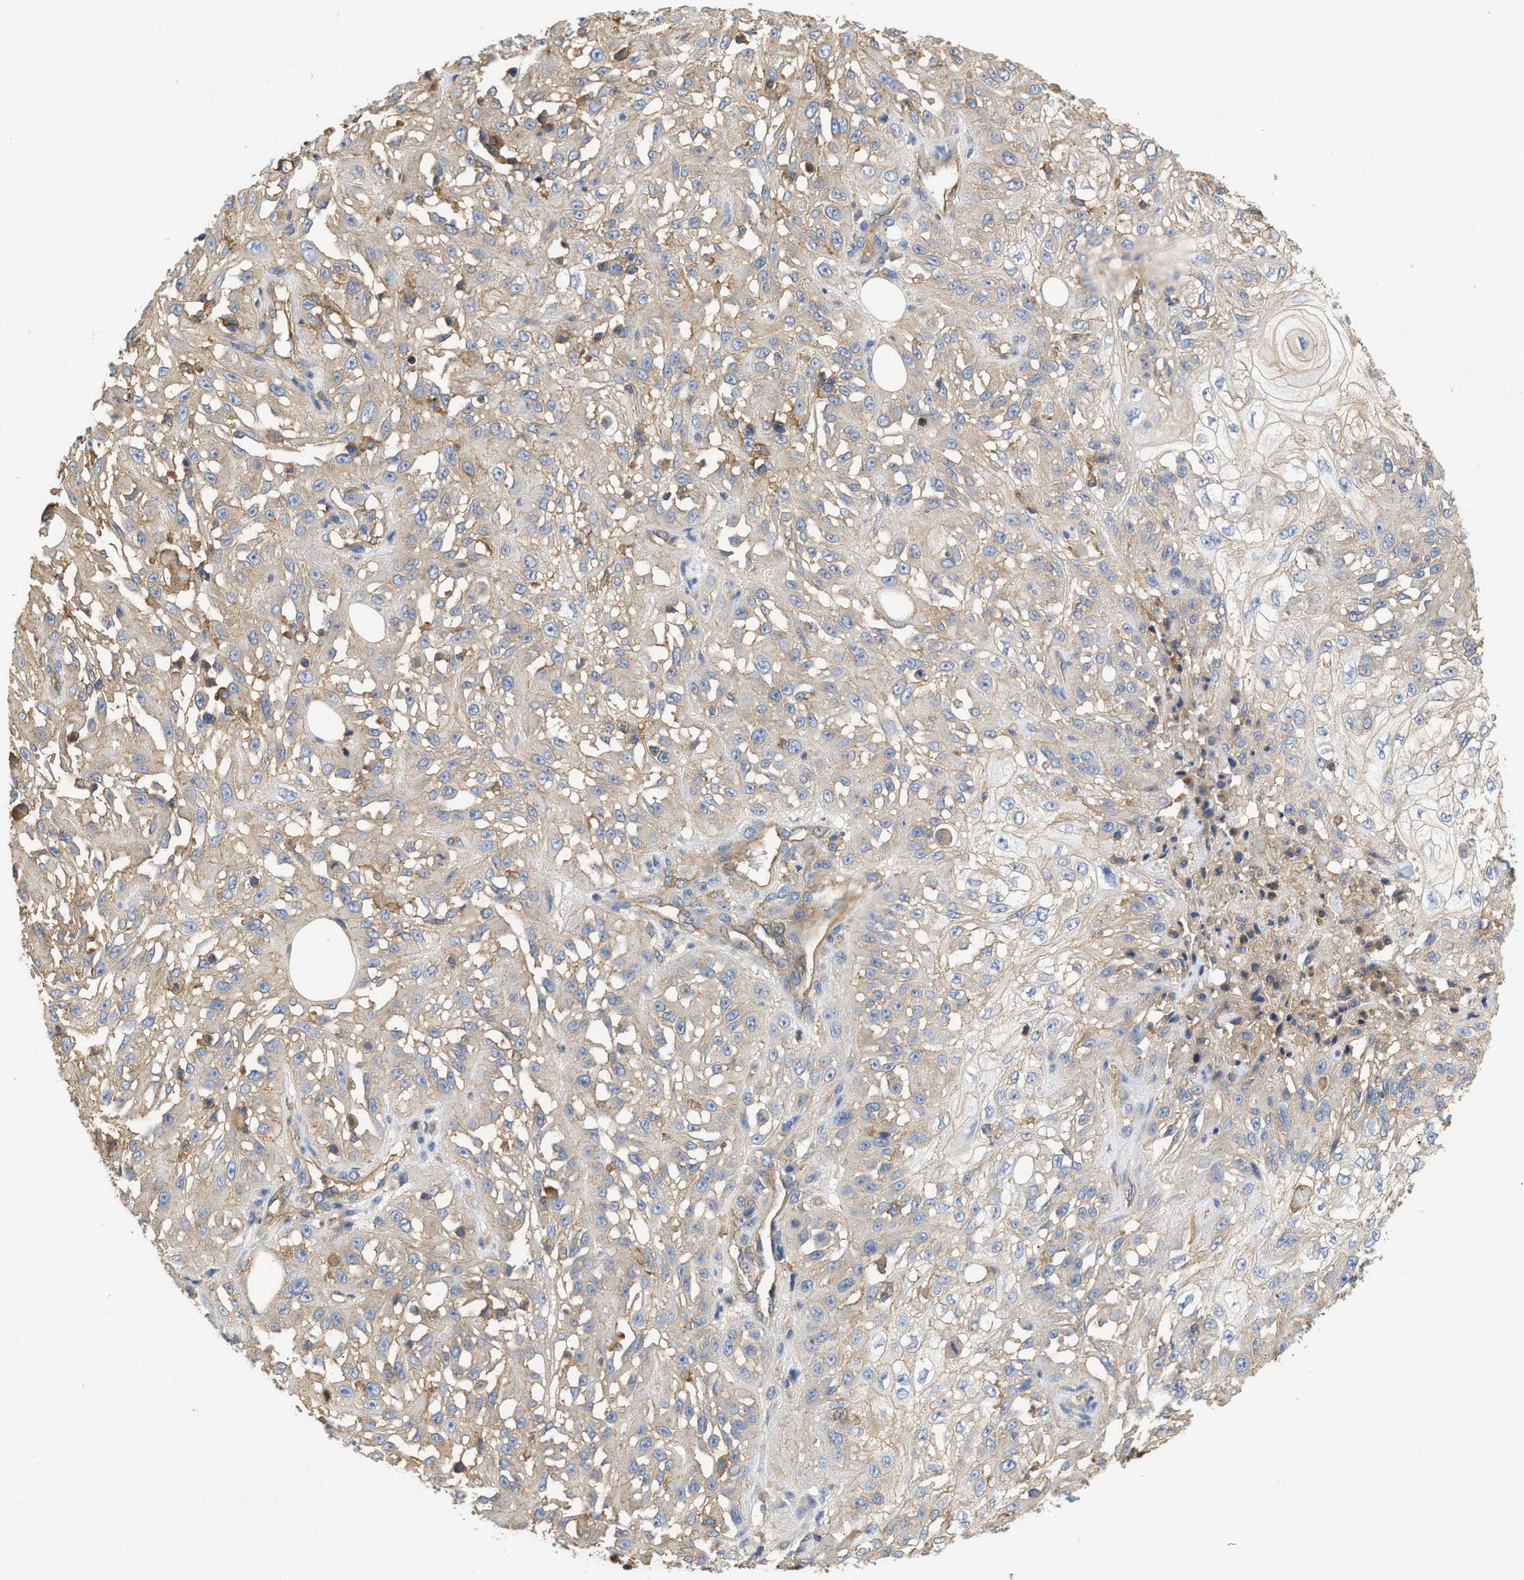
{"staining": {"intensity": "weak", "quantity": "25%-75%", "location": "cytoplasmic/membranous"}, "tissue": "skin cancer", "cell_type": "Tumor cells", "image_type": "cancer", "snomed": [{"axis": "morphology", "description": "Squamous cell carcinoma, NOS"}, {"axis": "morphology", "description": "Squamous cell carcinoma, metastatic, NOS"}, {"axis": "topography", "description": "Skin"}, {"axis": "topography", "description": "Lymph node"}], "caption": "This is a micrograph of IHC staining of skin cancer, which shows weak positivity in the cytoplasmic/membranous of tumor cells.", "gene": "GNB4", "patient": {"sex": "male", "age": 75}}